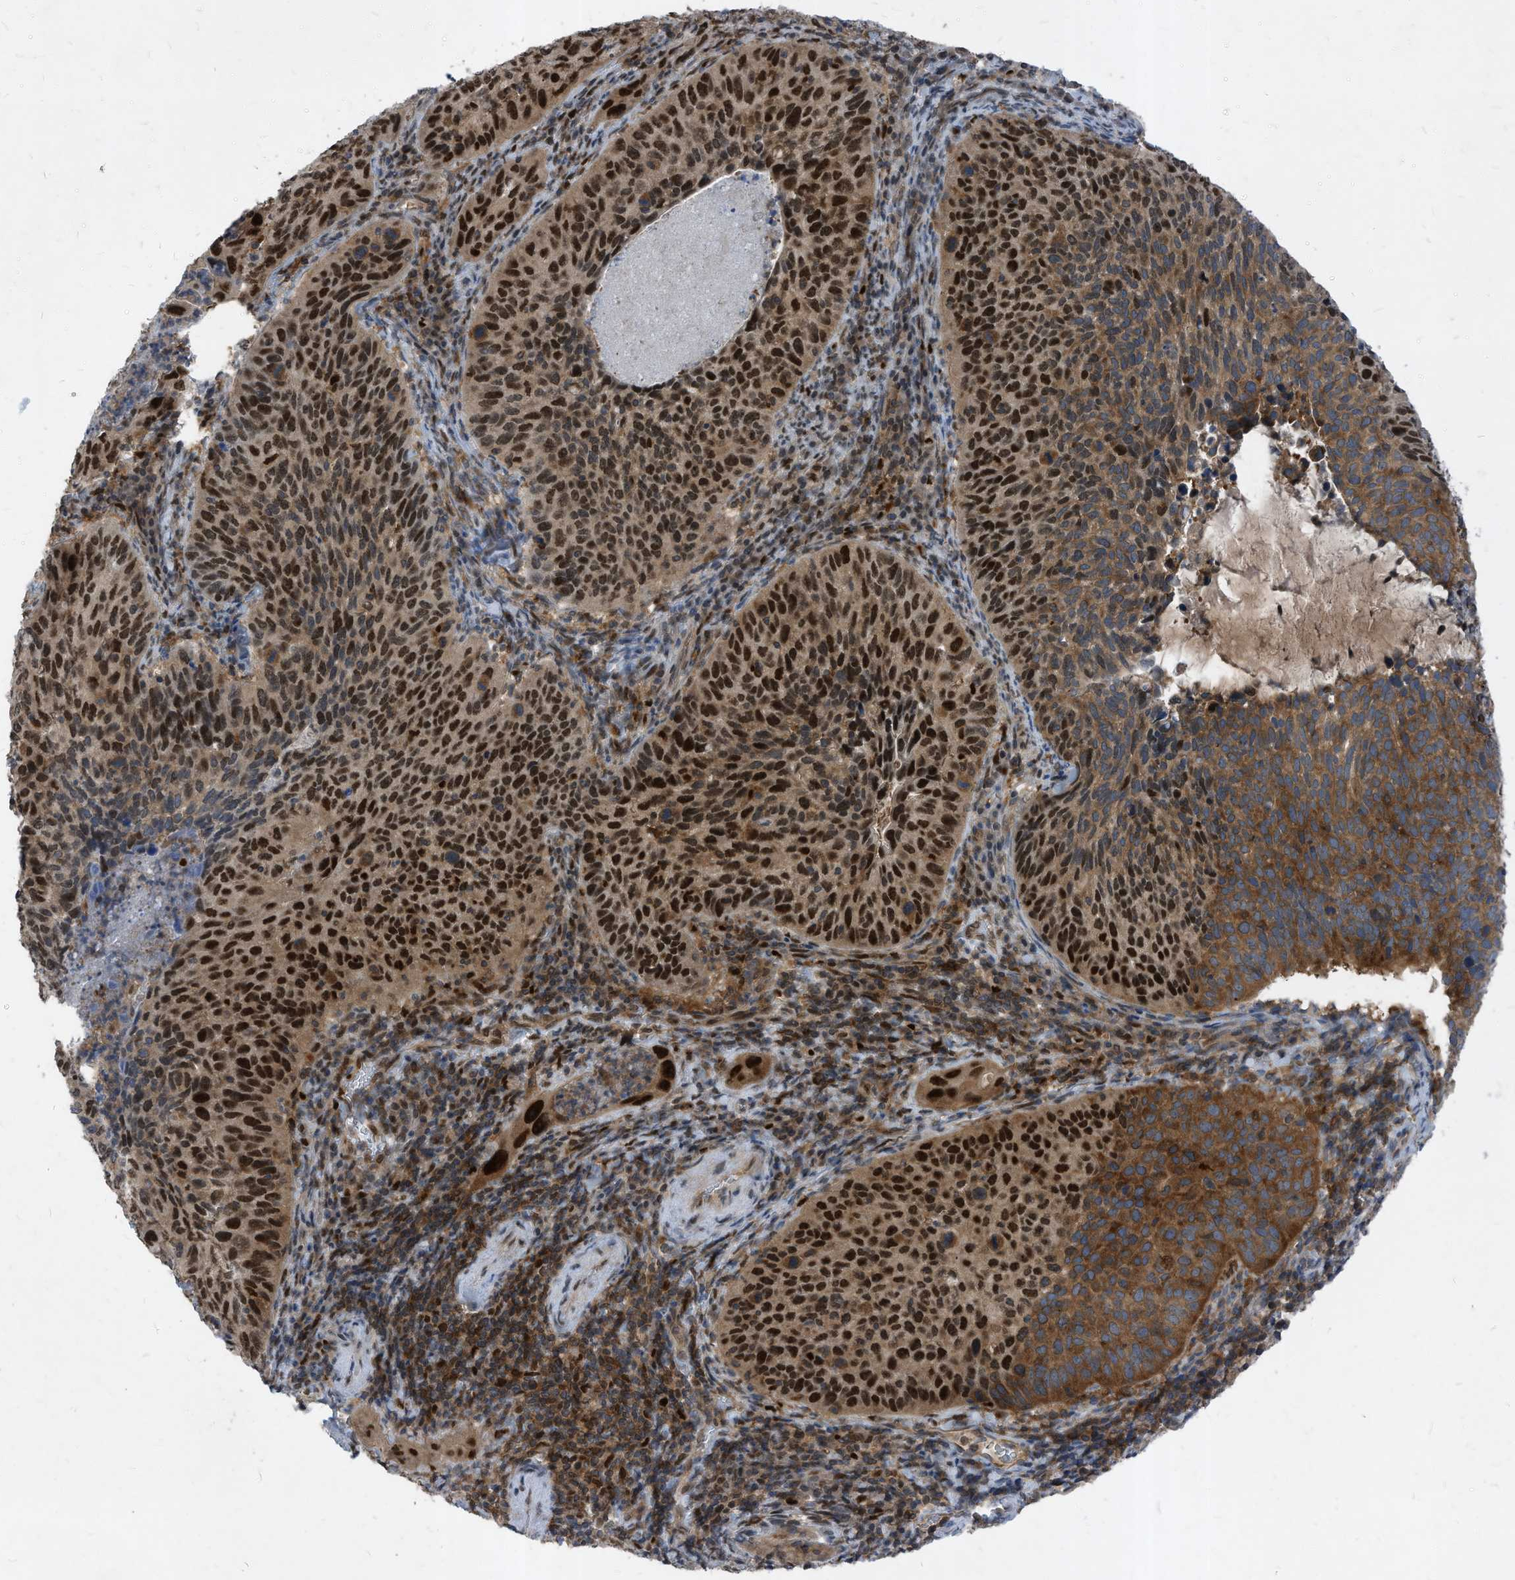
{"staining": {"intensity": "strong", "quantity": ">75%", "location": "cytoplasmic/membranous,nuclear"}, "tissue": "cervical cancer", "cell_type": "Tumor cells", "image_type": "cancer", "snomed": [{"axis": "morphology", "description": "Squamous cell carcinoma, NOS"}, {"axis": "topography", "description": "Cervix"}], "caption": "IHC staining of cervical cancer, which reveals high levels of strong cytoplasmic/membranous and nuclear positivity in approximately >75% of tumor cells indicating strong cytoplasmic/membranous and nuclear protein positivity. The staining was performed using DAB (3,3'-diaminobenzidine) (brown) for protein detection and nuclei were counterstained in hematoxylin (blue).", "gene": "KPNB1", "patient": {"sex": "female", "age": 38}}